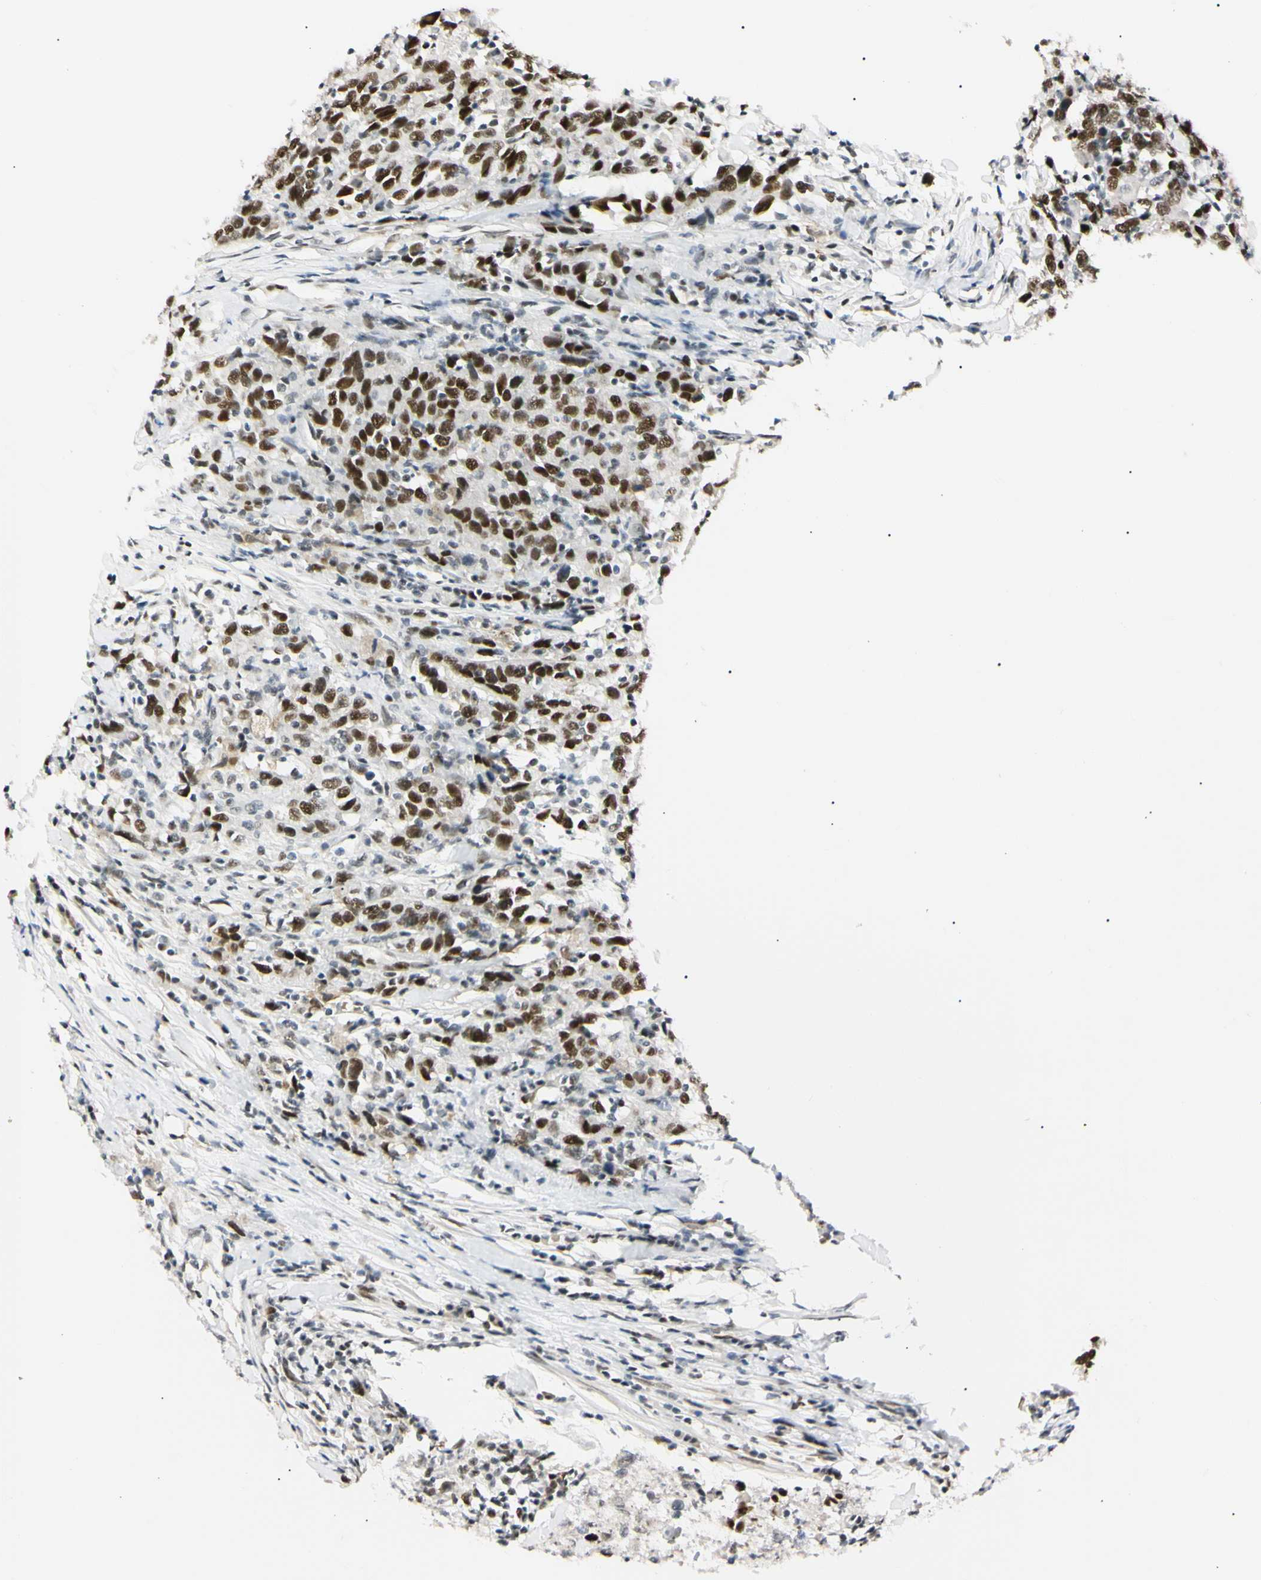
{"staining": {"intensity": "strong", "quantity": ">75%", "location": "nuclear"}, "tissue": "urothelial cancer", "cell_type": "Tumor cells", "image_type": "cancer", "snomed": [{"axis": "morphology", "description": "Urothelial carcinoma, High grade"}, {"axis": "topography", "description": "Urinary bladder"}], "caption": "This histopathology image shows high-grade urothelial carcinoma stained with immunohistochemistry (IHC) to label a protein in brown. The nuclear of tumor cells show strong positivity for the protein. Nuclei are counter-stained blue.", "gene": "ZNF134", "patient": {"sex": "male", "age": 61}}